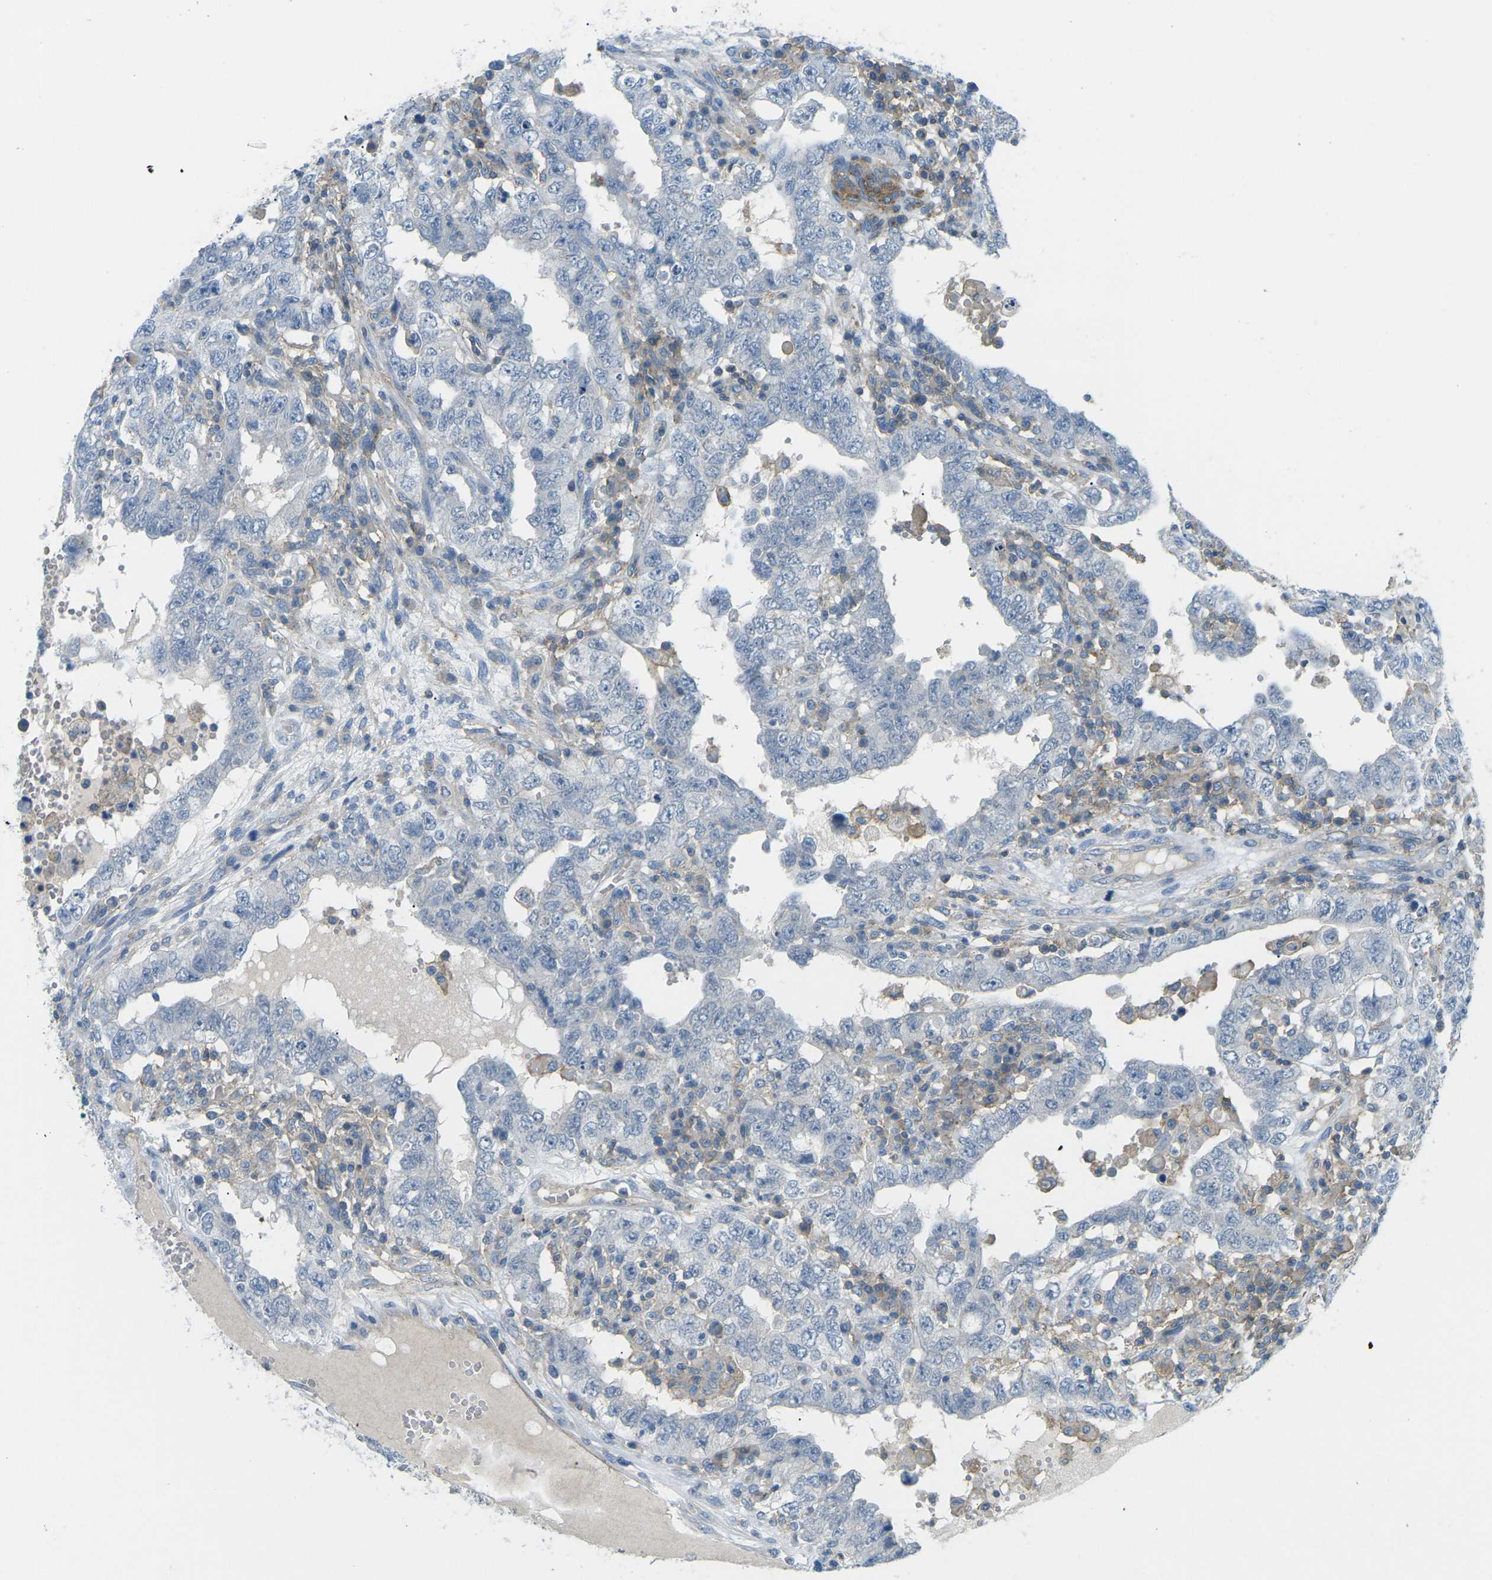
{"staining": {"intensity": "negative", "quantity": "none", "location": "none"}, "tissue": "testis cancer", "cell_type": "Tumor cells", "image_type": "cancer", "snomed": [{"axis": "morphology", "description": "Carcinoma, Embryonal, NOS"}, {"axis": "topography", "description": "Testis"}], "caption": "The histopathology image shows no significant positivity in tumor cells of testis embryonal carcinoma. (DAB immunohistochemistry with hematoxylin counter stain).", "gene": "CD47", "patient": {"sex": "male", "age": 26}}